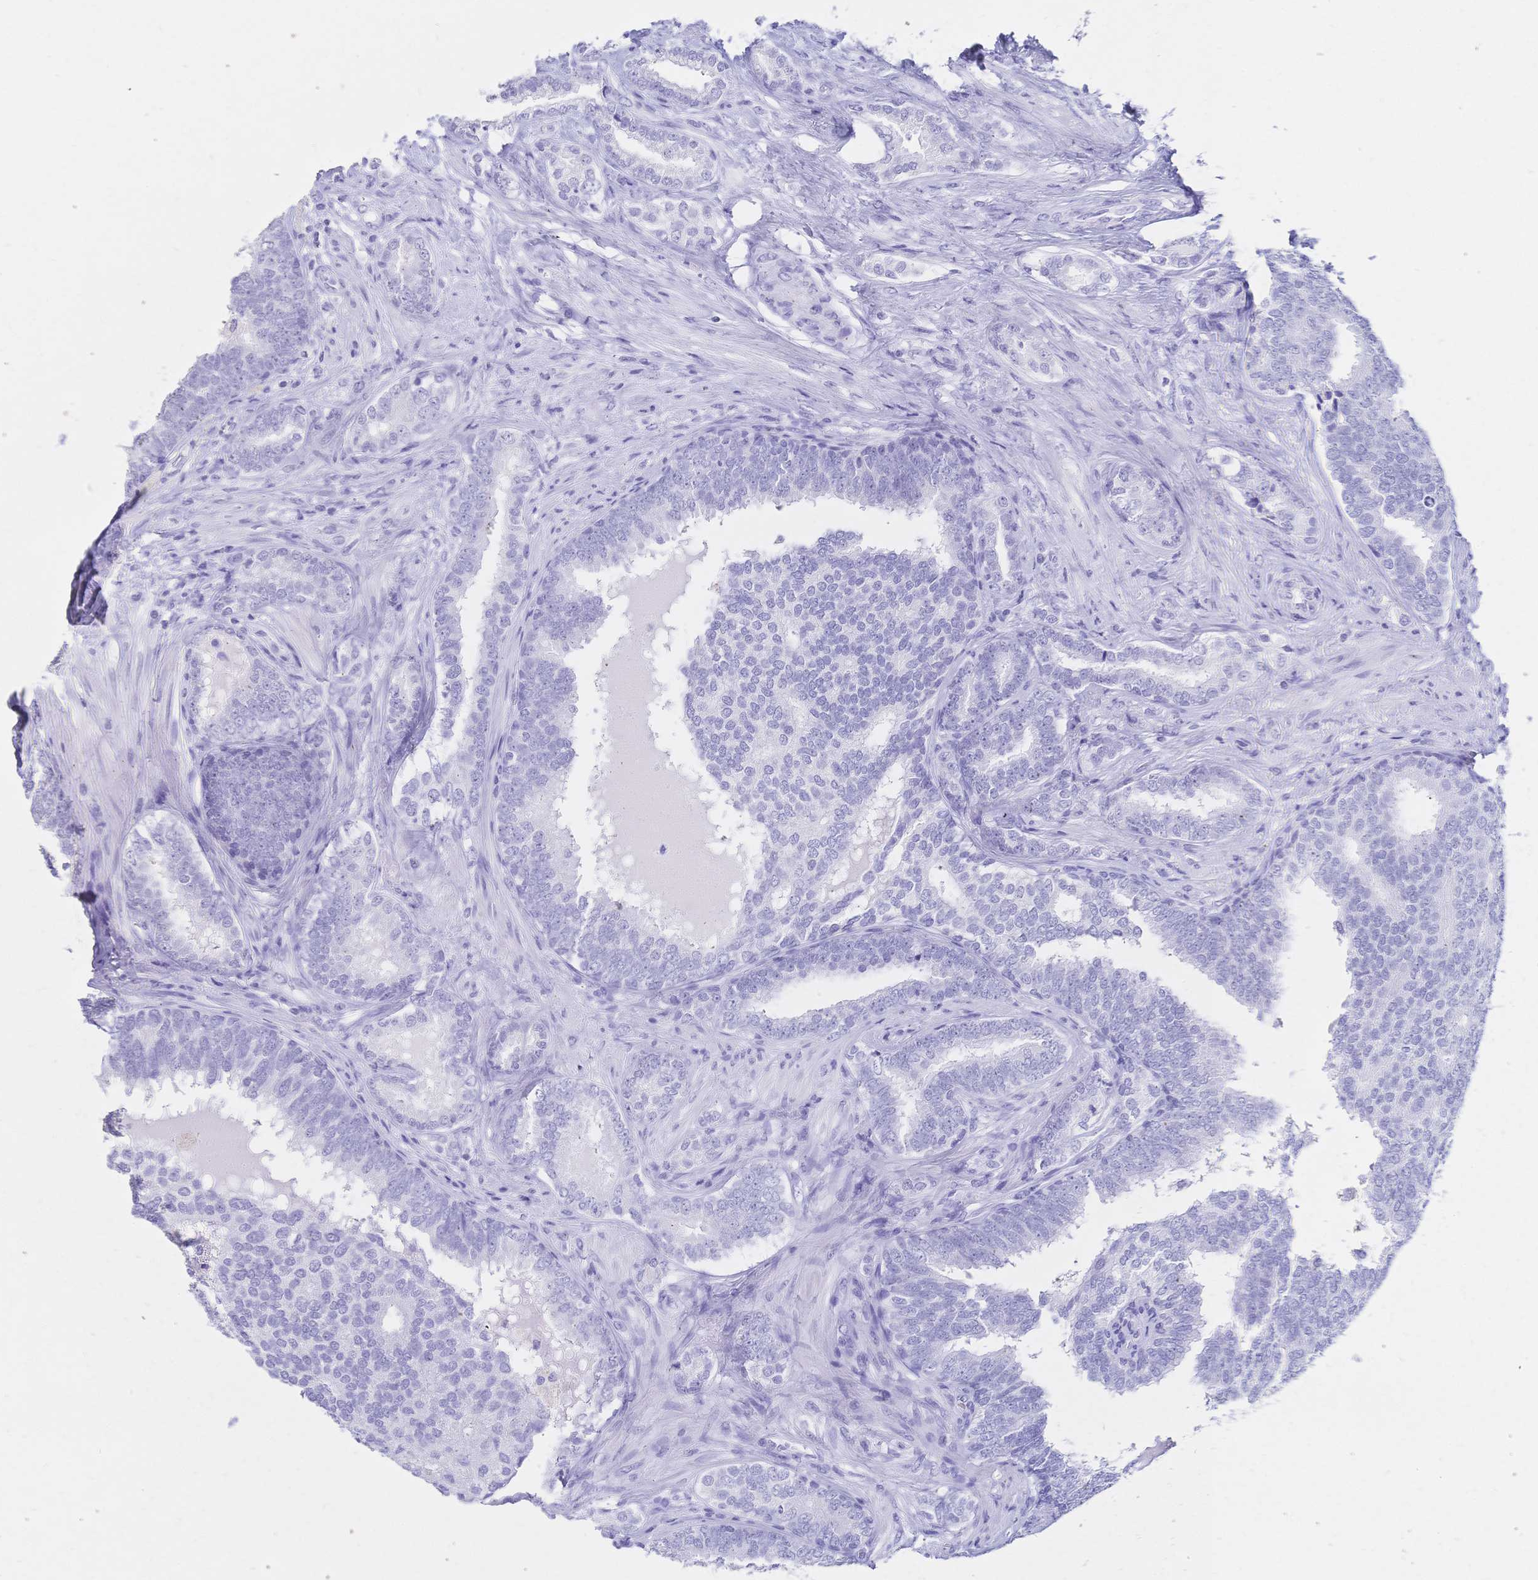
{"staining": {"intensity": "negative", "quantity": "none", "location": "none"}, "tissue": "prostate cancer", "cell_type": "Tumor cells", "image_type": "cancer", "snomed": [{"axis": "morphology", "description": "Adenocarcinoma, High grade"}, {"axis": "topography", "description": "Prostate"}], "caption": "Immunohistochemistry (IHC) of prostate cancer displays no staining in tumor cells. The staining was performed using DAB (3,3'-diaminobenzidine) to visualize the protein expression in brown, while the nuclei were stained in blue with hematoxylin (Magnification: 20x).", "gene": "MEP1B", "patient": {"sex": "male", "age": 72}}